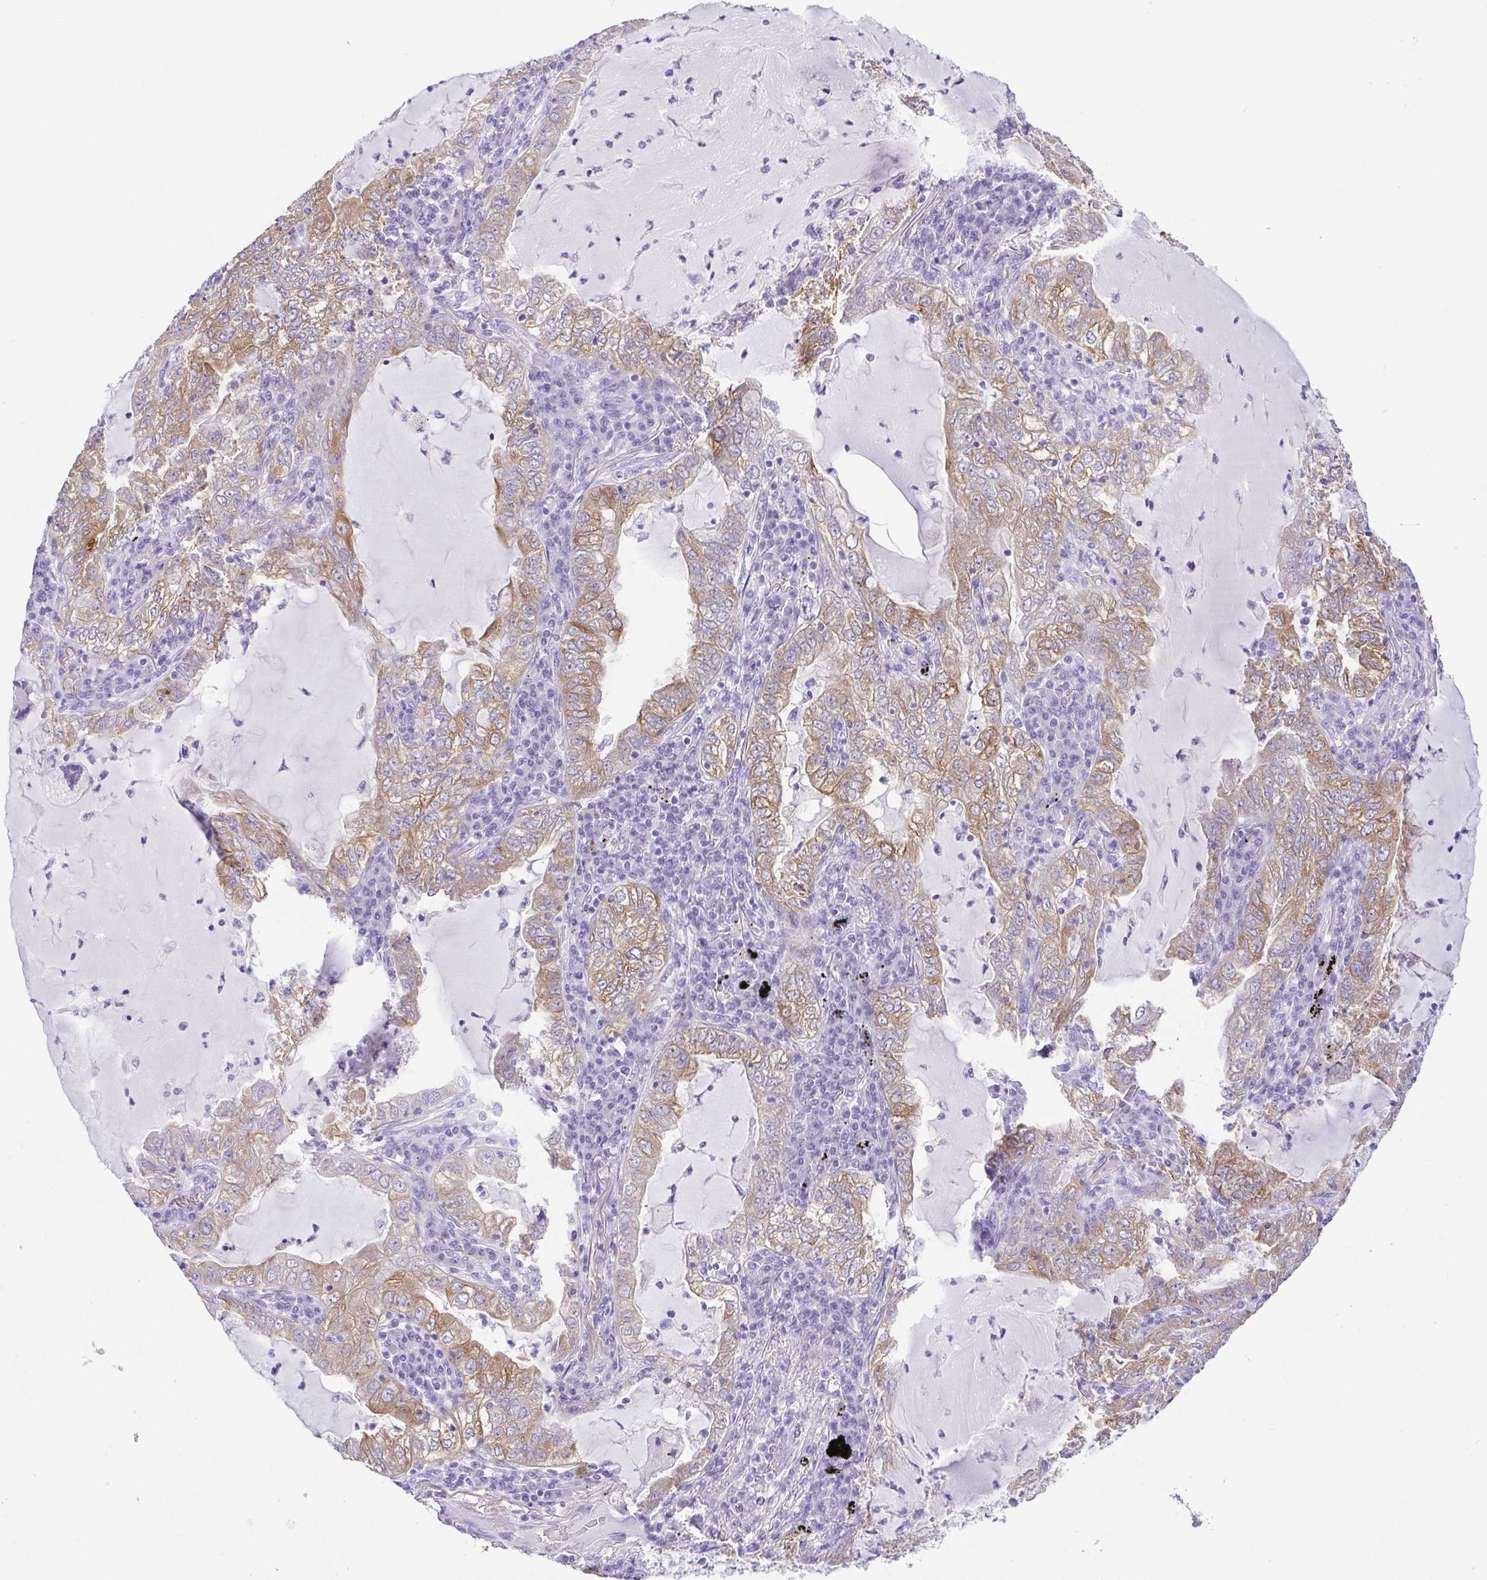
{"staining": {"intensity": "moderate", "quantity": ">75%", "location": "cytoplasmic/membranous"}, "tissue": "lung cancer", "cell_type": "Tumor cells", "image_type": "cancer", "snomed": [{"axis": "morphology", "description": "Adenocarcinoma, NOS"}, {"axis": "topography", "description": "Lung"}], "caption": "Tumor cells show medium levels of moderate cytoplasmic/membranous staining in approximately >75% of cells in lung cancer. The staining is performed using DAB (3,3'-diaminobenzidine) brown chromogen to label protein expression. The nuclei are counter-stained blue using hematoxylin.", "gene": "EPB42", "patient": {"sex": "female", "age": 73}}